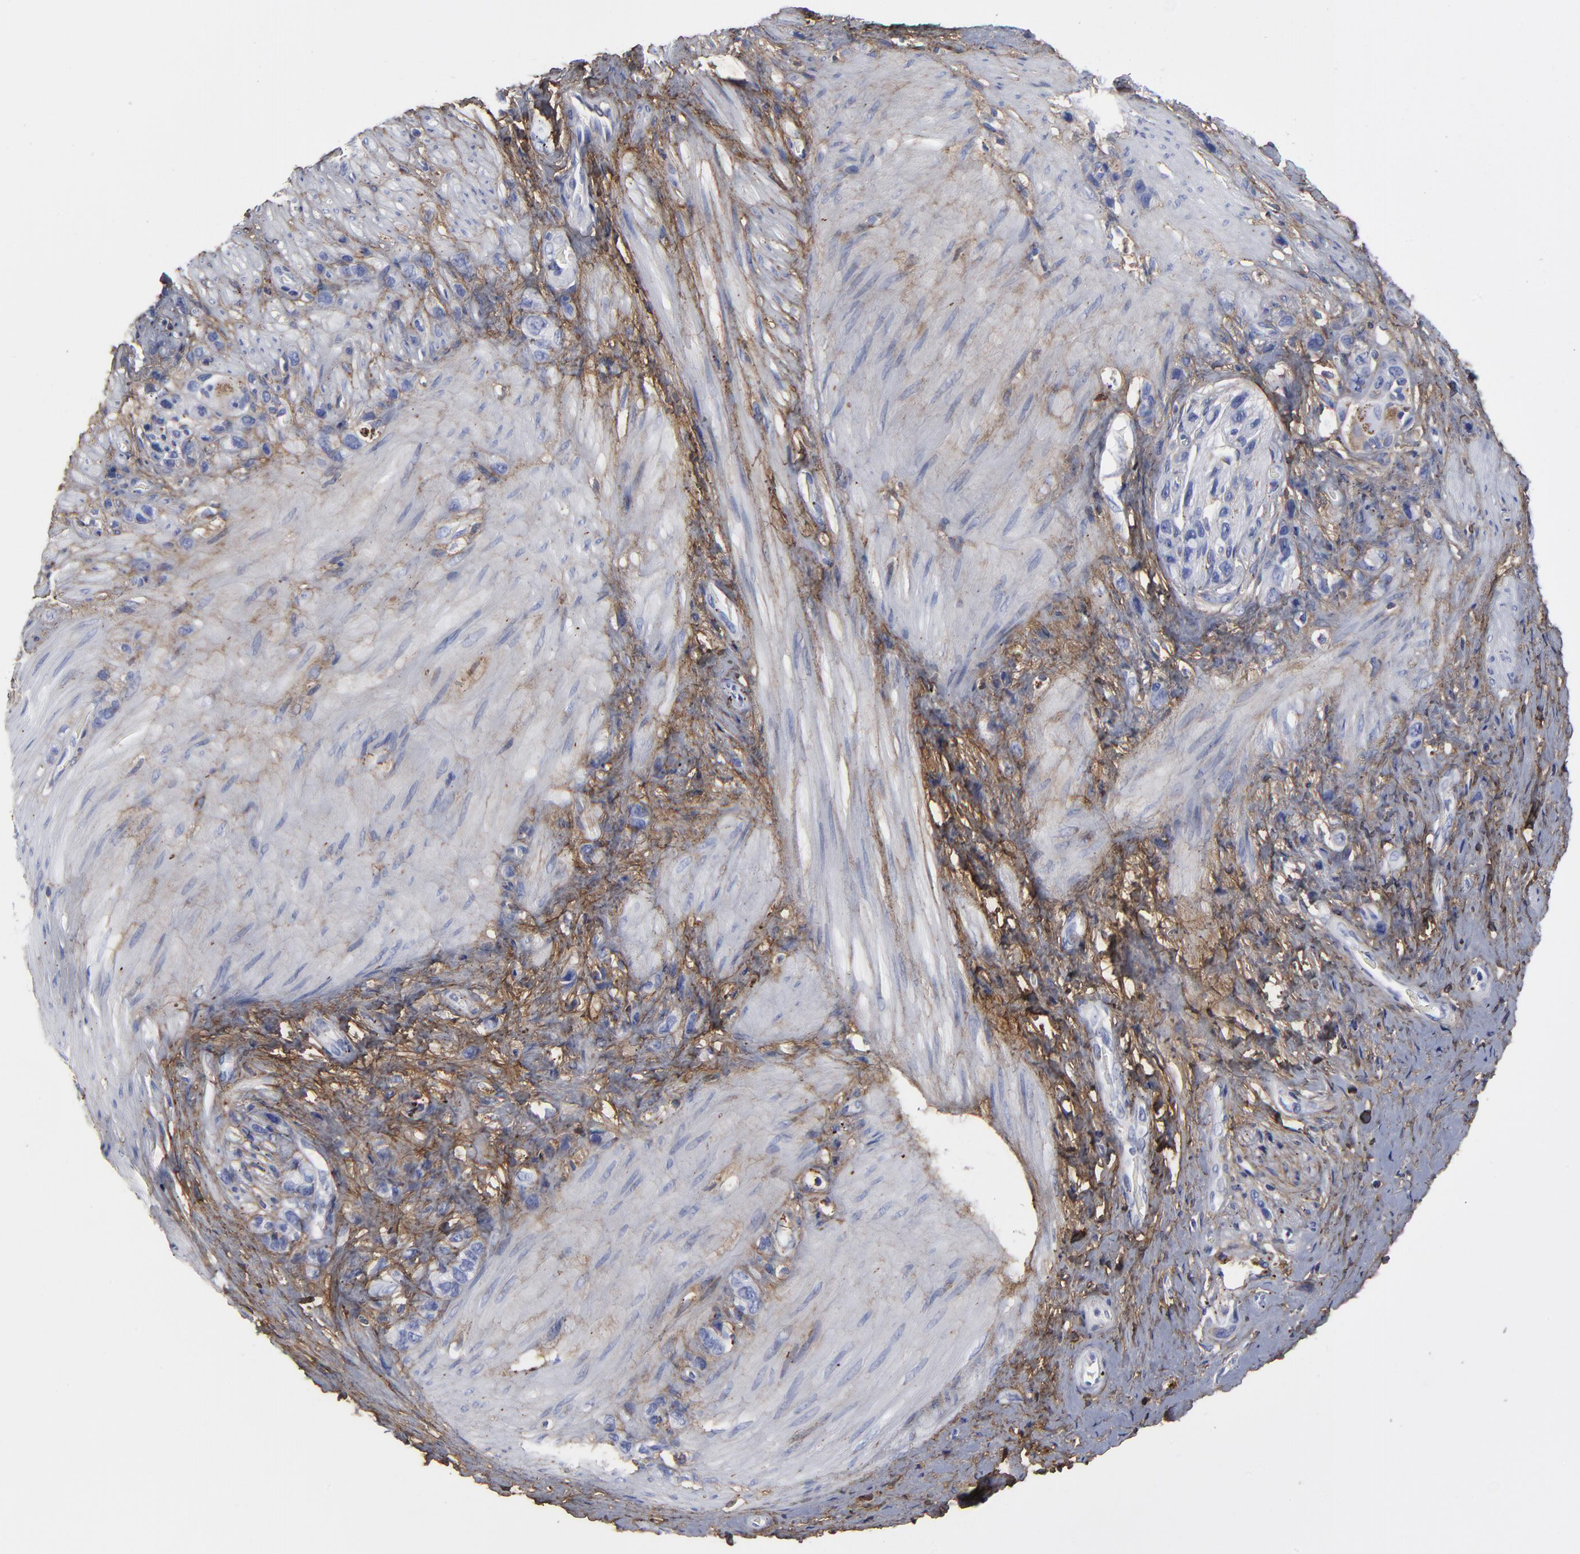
{"staining": {"intensity": "weak", "quantity": "<25%", "location": "cytoplasmic/membranous"}, "tissue": "stomach cancer", "cell_type": "Tumor cells", "image_type": "cancer", "snomed": [{"axis": "morphology", "description": "Normal tissue, NOS"}, {"axis": "morphology", "description": "Adenocarcinoma, NOS"}, {"axis": "morphology", "description": "Adenocarcinoma, High grade"}, {"axis": "topography", "description": "Stomach, upper"}, {"axis": "topography", "description": "Stomach"}], "caption": "High magnification brightfield microscopy of stomach cancer stained with DAB (brown) and counterstained with hematoxylin (blue): tumor cells show no significant positivity. (IHC, brightfield microscopy, high magnification).", "gene": "DCN", "patient": {"sex": "female", "age": 65}}